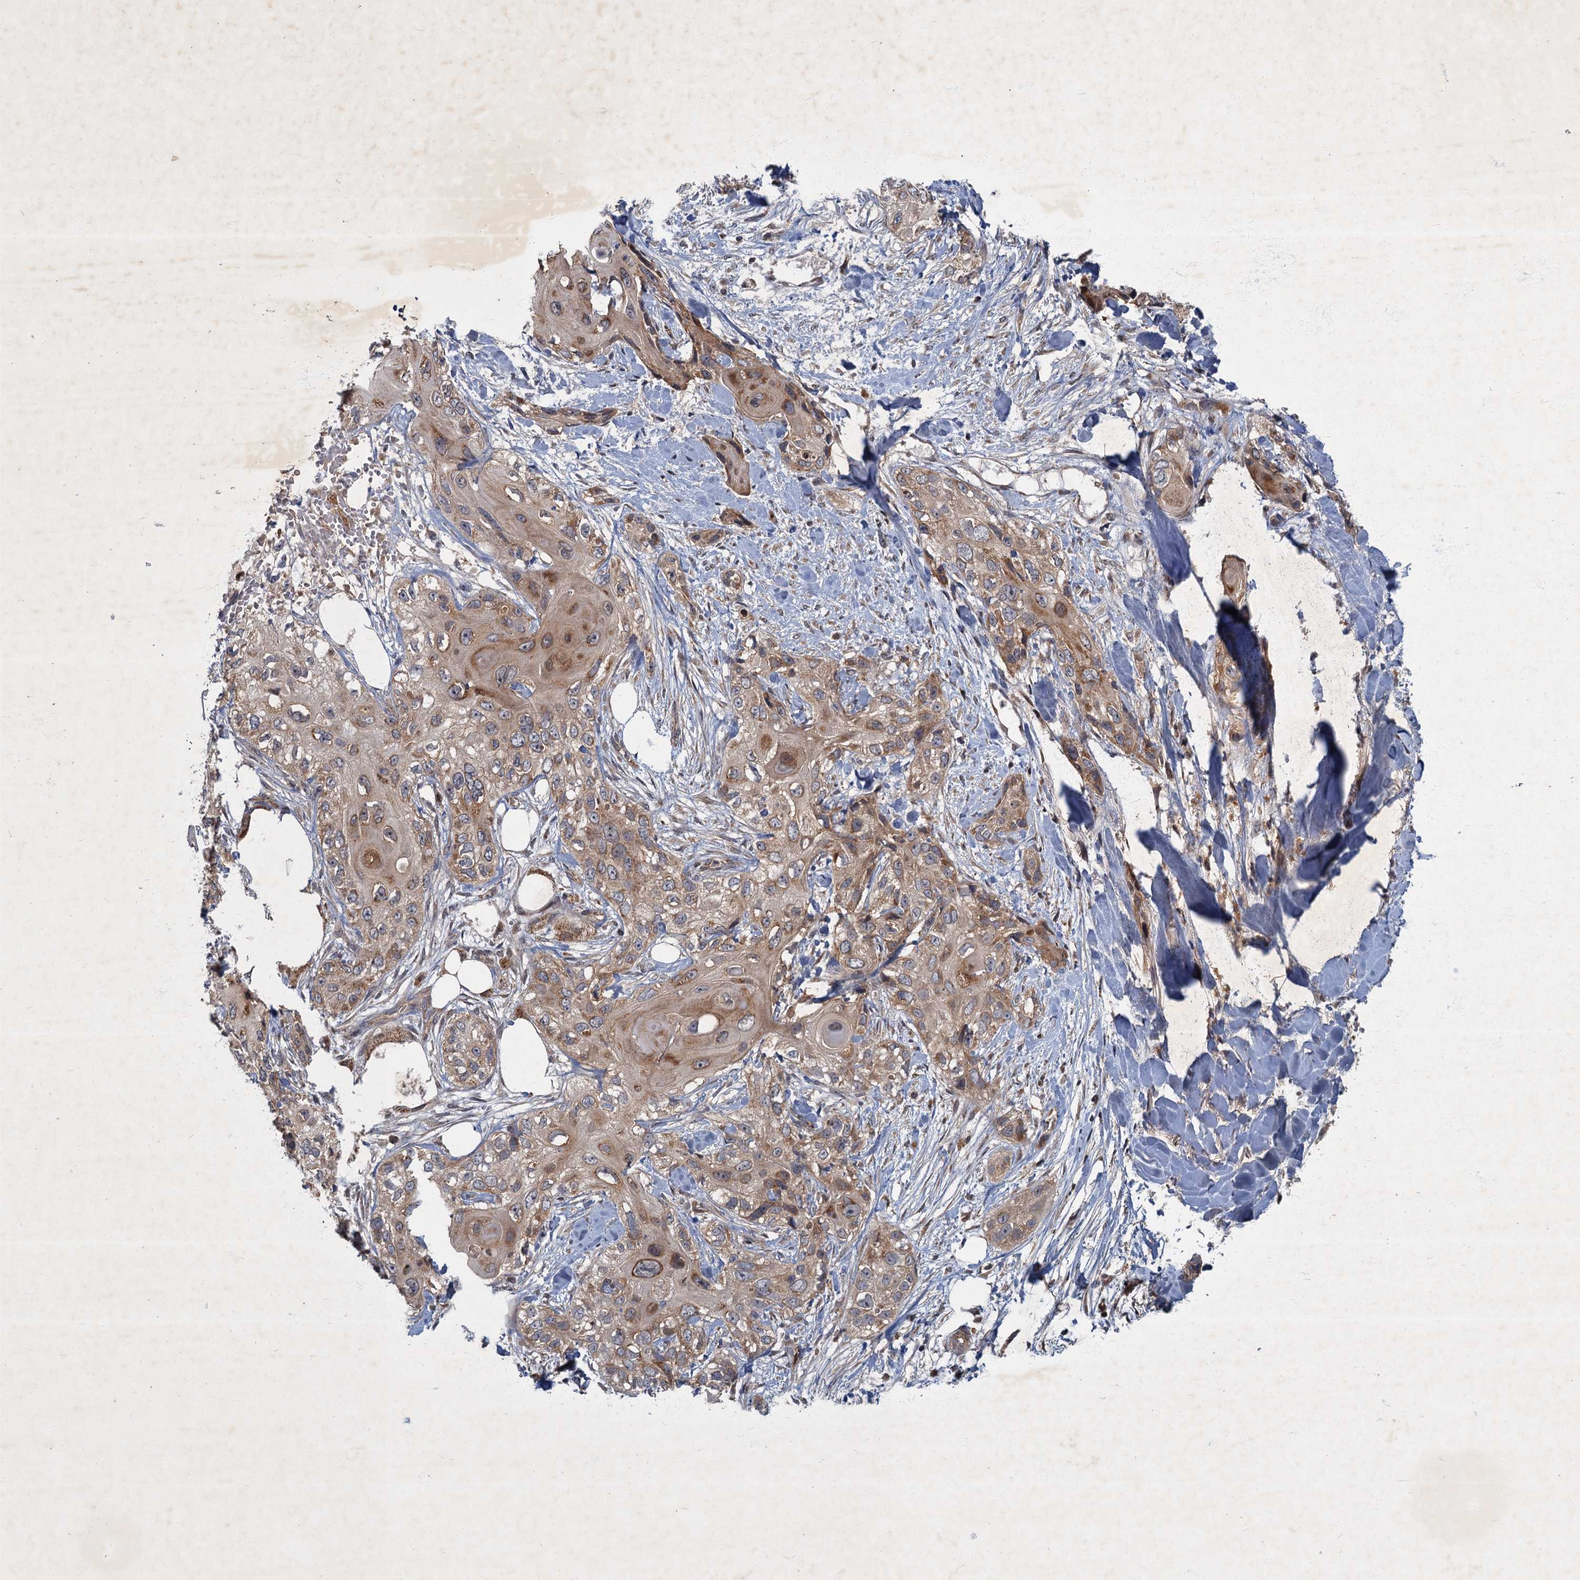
{"staining": {"intensity": "weak", "quantity": ">75%", "location": "cytoplasmic/membranous"}, "tissue": "skin cancer", "cell_type": "Tumor cells", "image_type": "cancer", "snomed": [{"axis": "morphology", "description": "Normal tissue, NOS"}, {"axis": "morphology", "description": "Squamous cell carcinoma, NOS"}, {"axis": "topography", "description": "Skin"}], "caption": "Immunohistochemical staining of human skin cancer demonstrates low levels of weak cytoplasmic/membranous protein expression in approximately >75% of tumor cells.", "gene": "SLC11A2", "patient": {"sex": "male", "age": 72}}